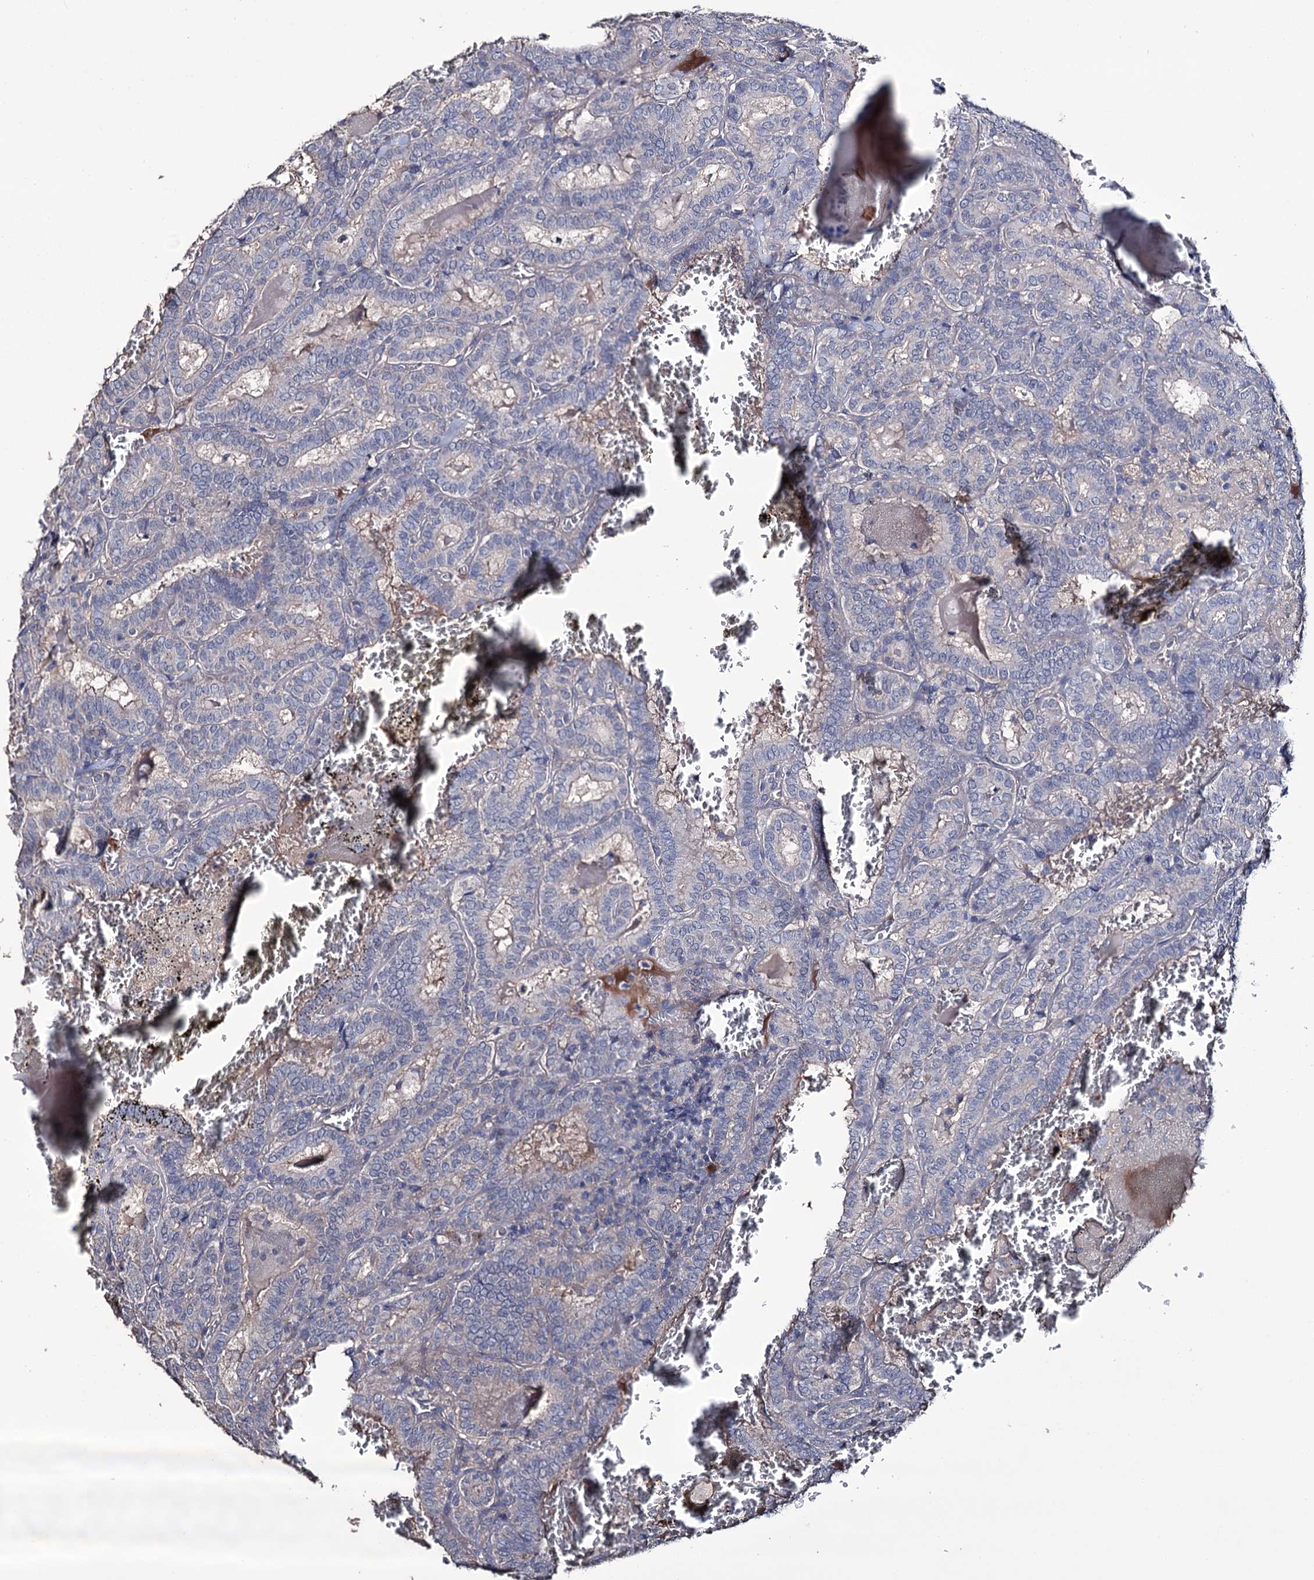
{"staining": {"intensity": "negative", "quantity": "none", "location": "none"}, "tissue": "thyroid cancer", "cell_type": "Tumor cells", "image_type": "cancer", "snomed": [{"axis": "morphology", "description": "Papillary adenocarcinoma, NOS"}, {"axis": "topography", "description": "Thyroid gland"}], "caption": "The immunohistochemistry photomicrograph has no significant staining in tumor cells of thyroid cancer (papillary adenocarcinoma) tissue.", "gene": "EPB41L5", "patient": {"sex": "female", "age": 72}}